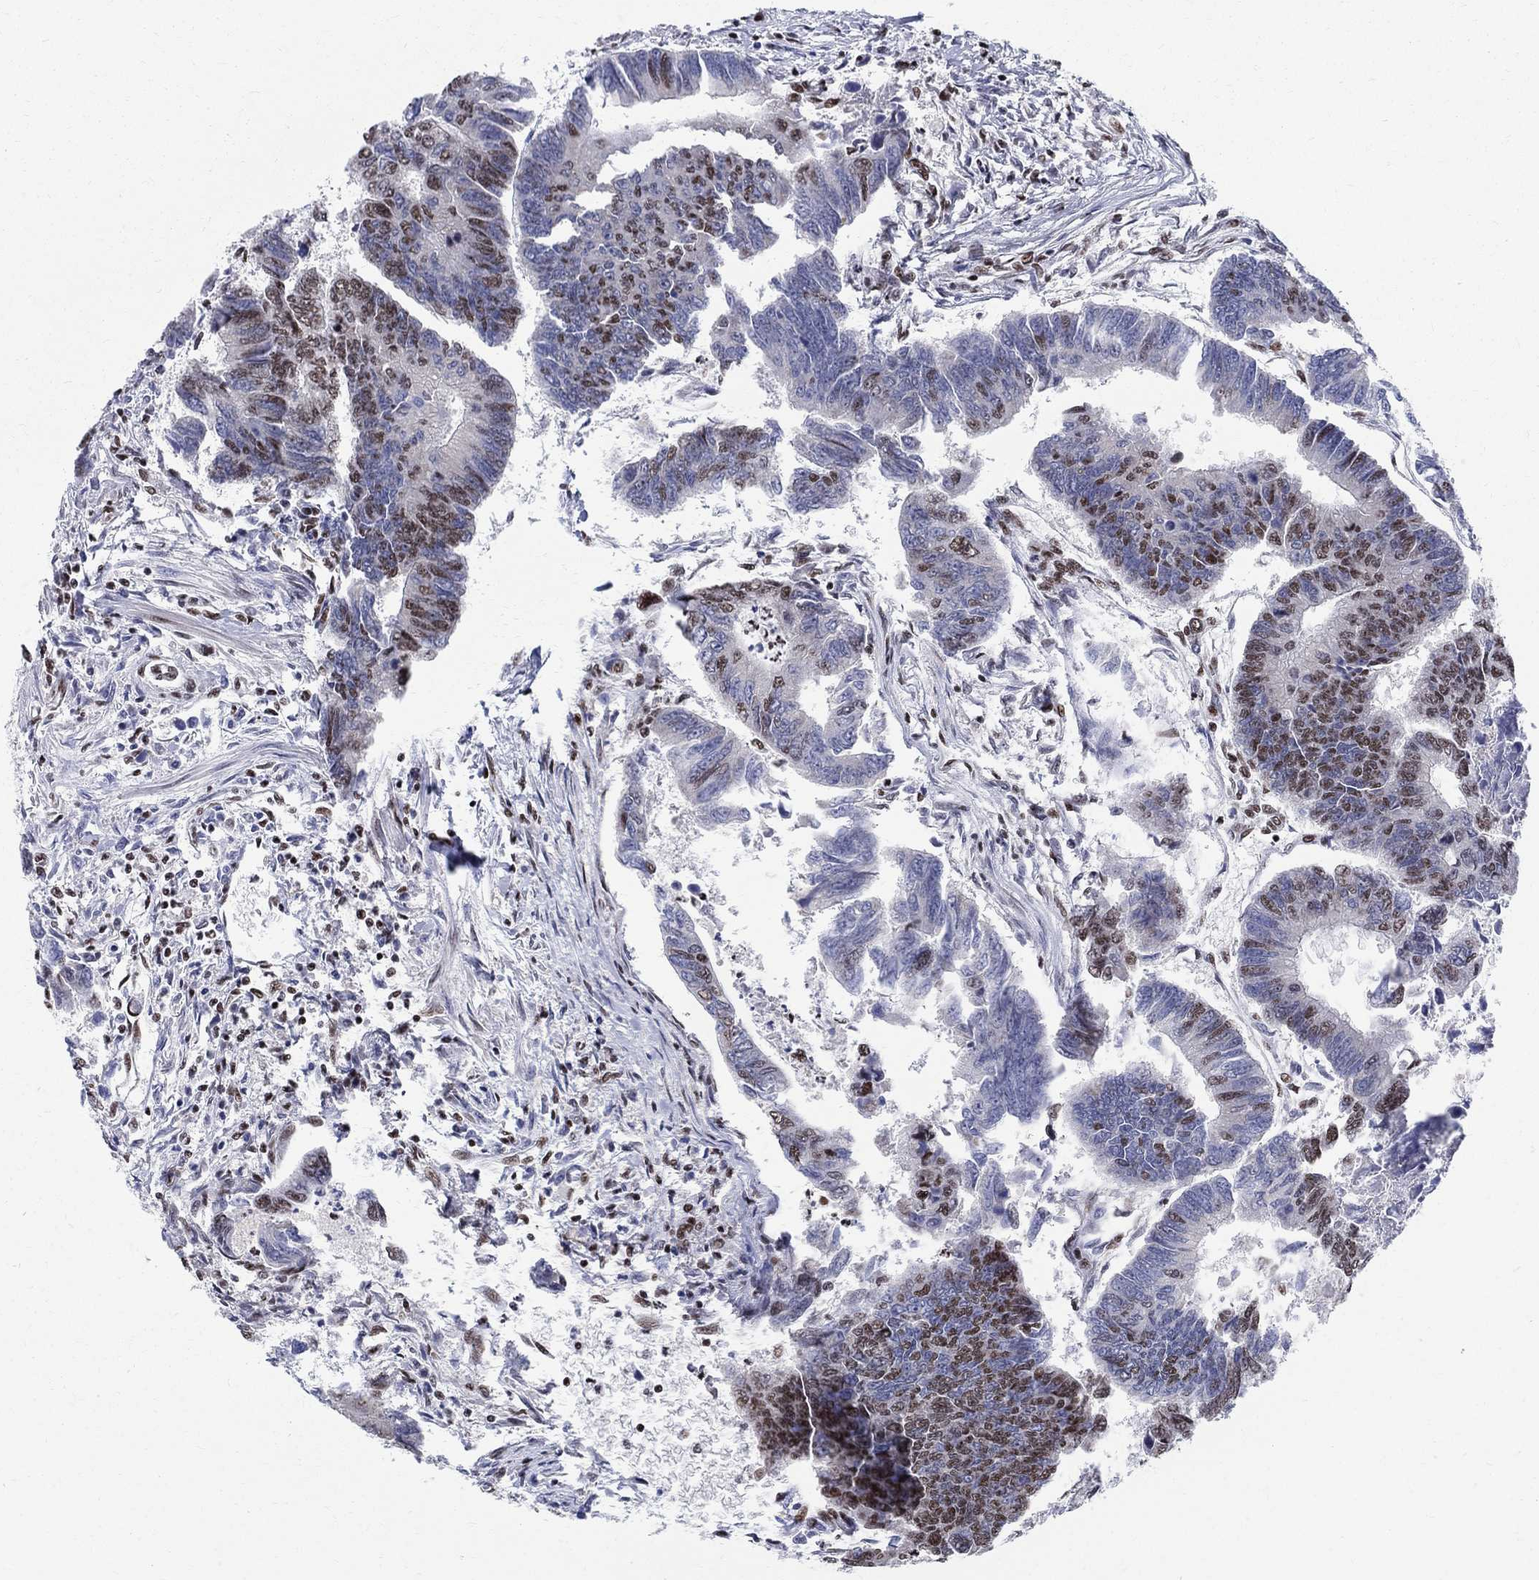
{"staining": {"intensity": "moderate", "quantity": "25%-75%", "location": "nuclear"}, "tissue": "colorectal cancer", "cell_type": "Tumor cells", "image_type": "cancer", "snomed": [{"axis": "morphology", "description": "Adenocarcinoma, NOS"}, {"axis": "topography", "description": "Colon"}], "caption": "A brown stain shows moderate nuclear staining of a protein in adenocarcinoma (colorectal) tumor cells.", "gene": "FBXO16", "patient": {"sex": "female", "age": 65}}